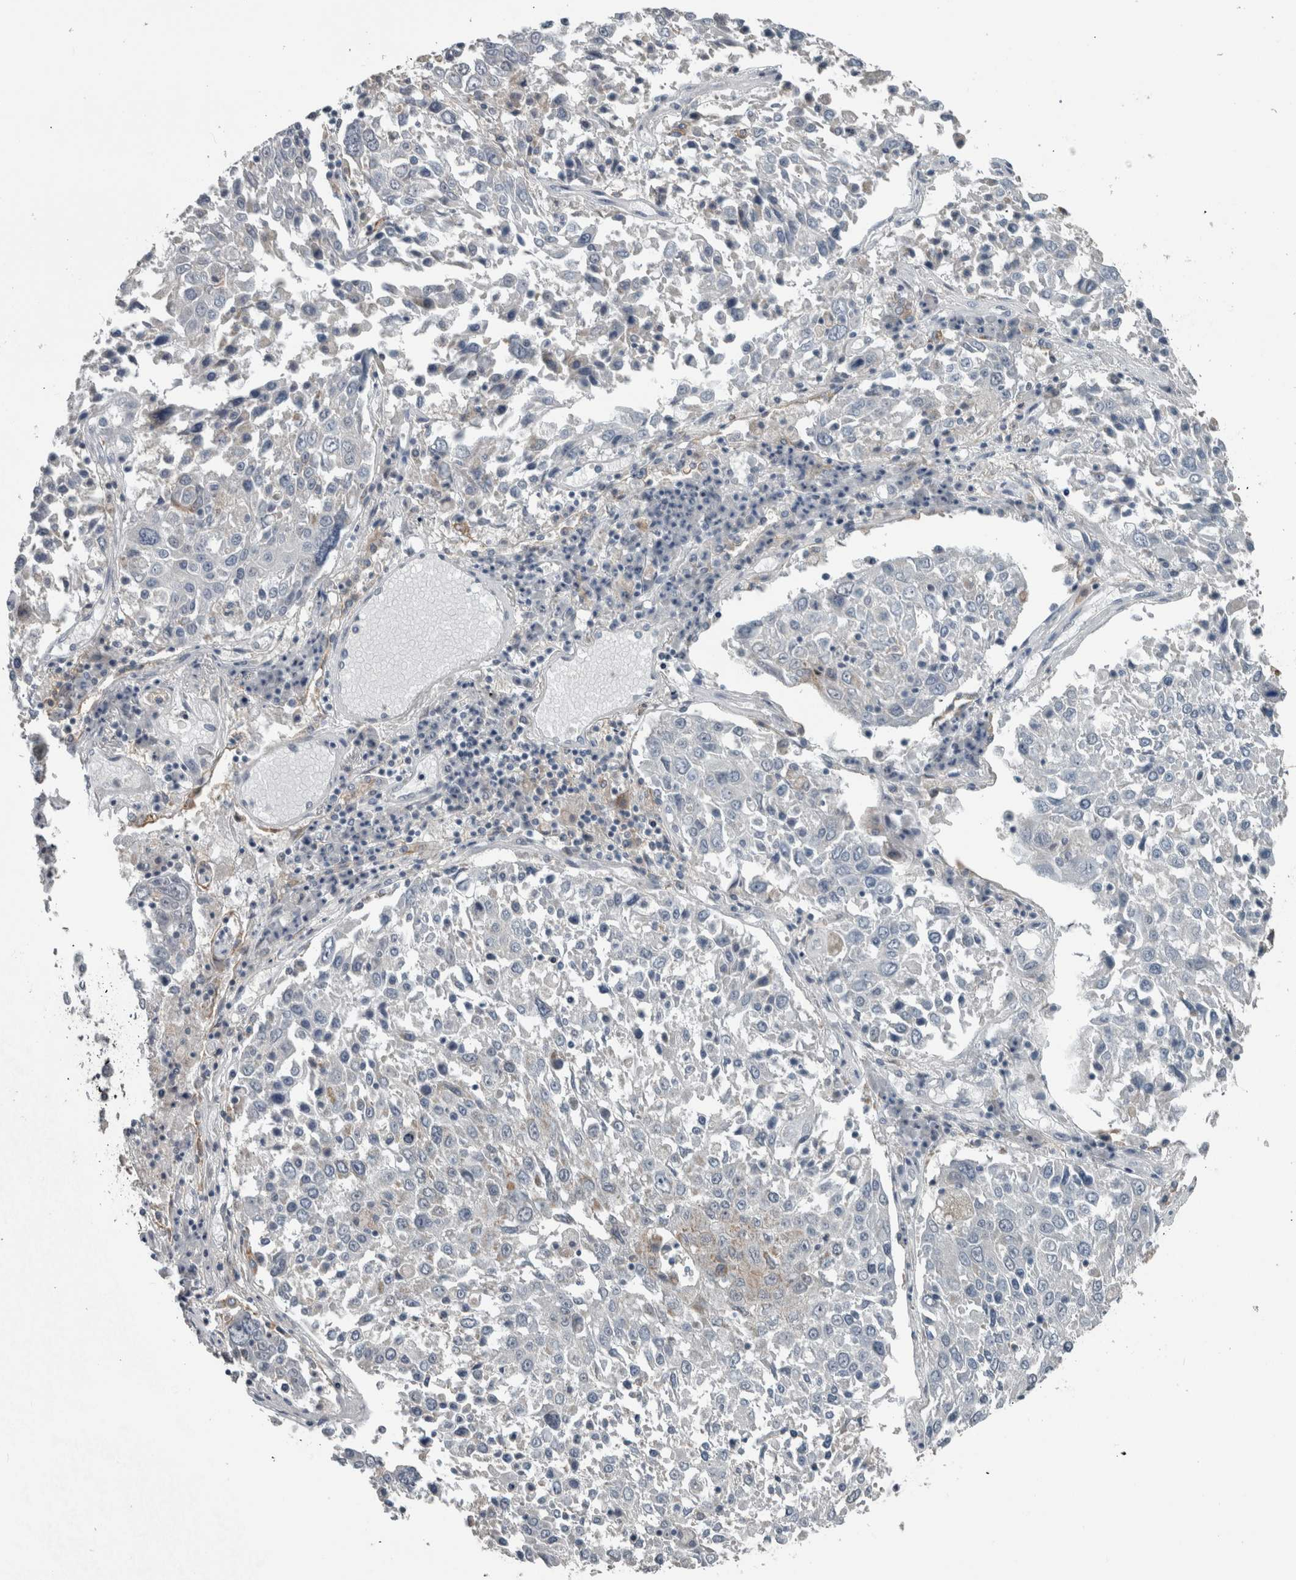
{"staining": {"intensity": "negative", "quantity": "none", "location": "none"}, "tissue": "lung cancer", "cell_type": "Tumor cells", "image_type": "cancer", "snomed": [{"axis": "morphology", "description": "Squamous cell carcinoma, NOS"}, {"axis": "topography", "description": "Lung"}], "caption": "Immunohistochemistry (IHC) photomicrograph of neoplastic tissue: squamous cell carcinoma (lung) stained with DAB displays no significant protein staining in tumor cells.", "gene": "ACSF2", "patient": {"sex": "male", "age": 65}}